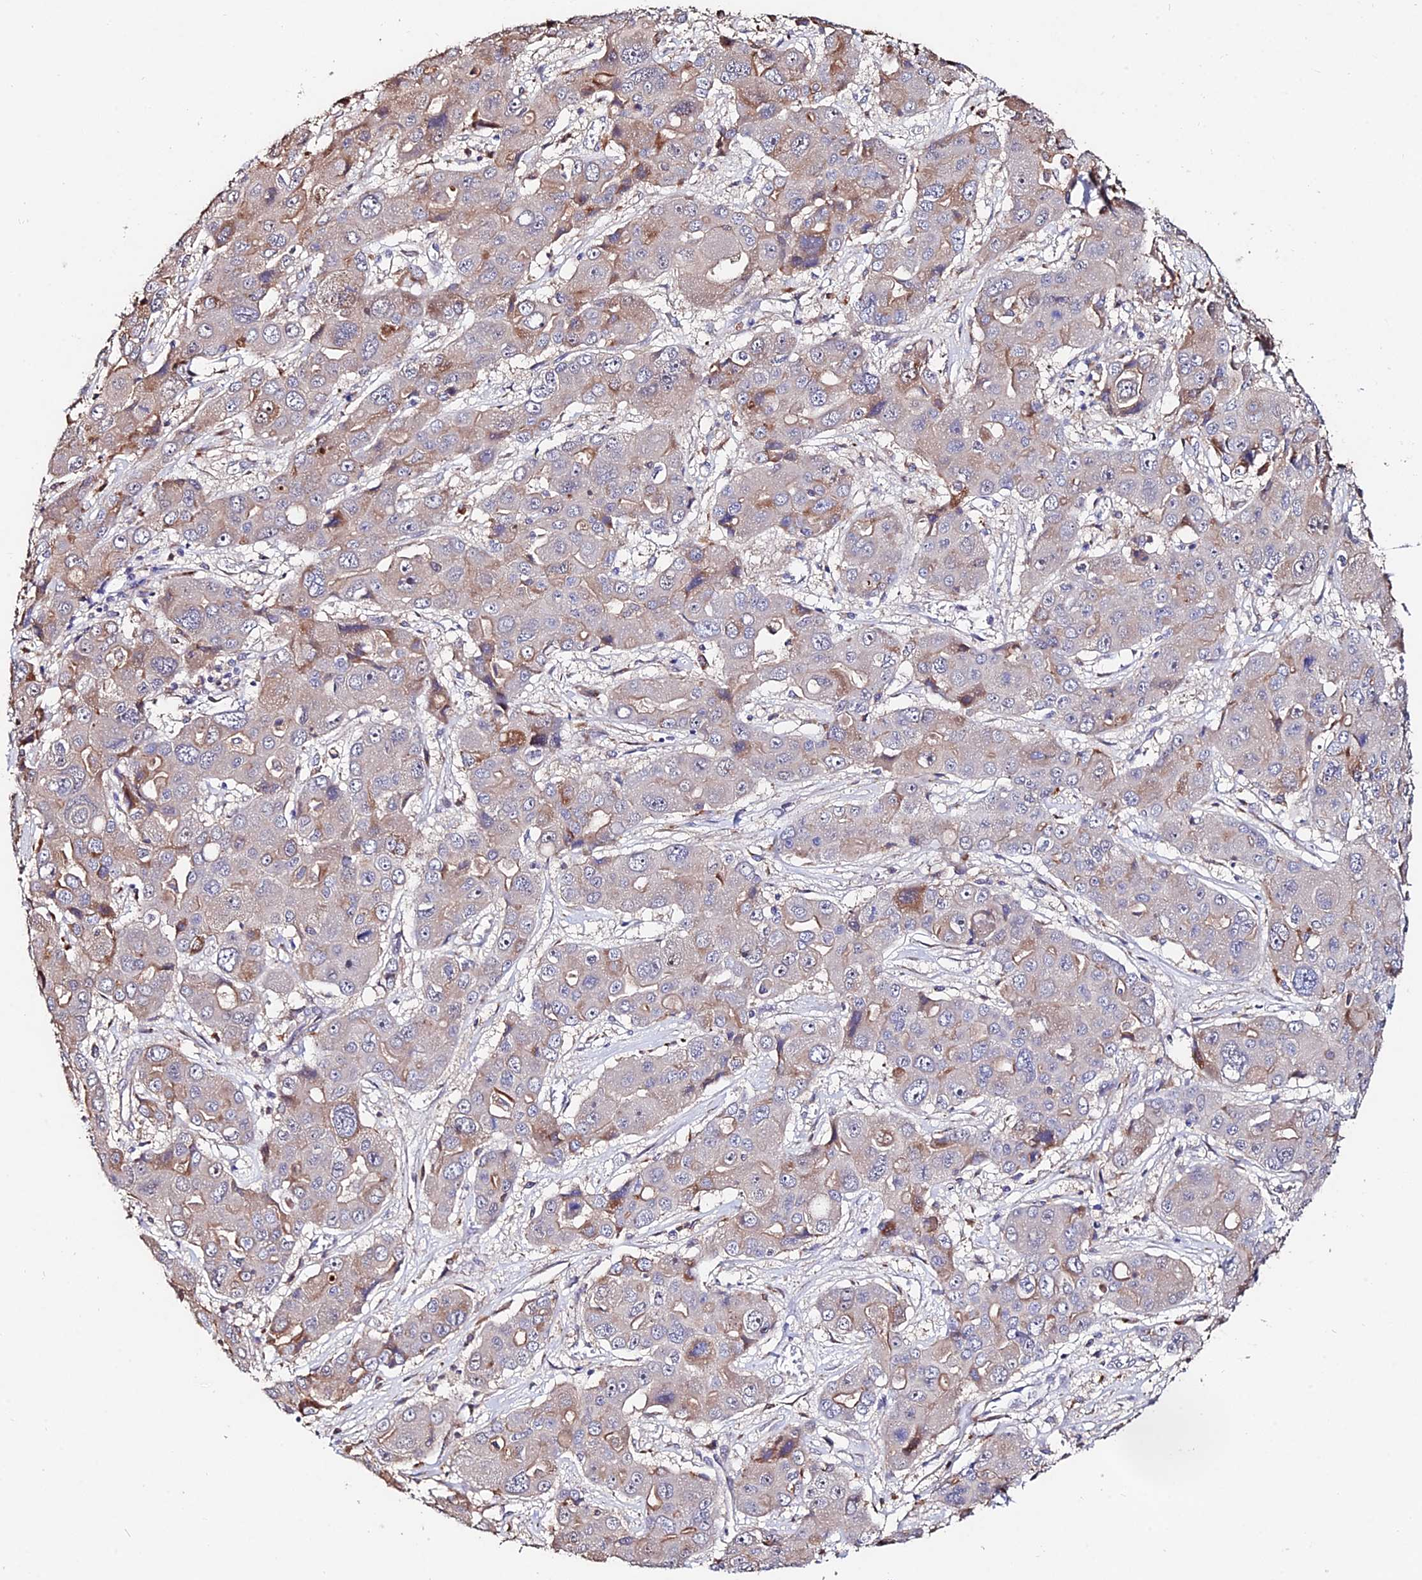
{"staining": {"intensity": "weak", "quantity": "<25%", "location": "cytoplasmic/membranous"}, "tissue": "liver cancer", "cell_type": "Tumor cells", "image_type": "cancer", "snomed": [{"axis": "morphology", "description": "Cholangiocarcinoma"}, {"axis": "topography", "description": "Liver"}], "caption": "Tumor cells show no significant positivity in liver cancer. (DAB (3,3'-diaminobenzidine) immunohistochemistry (IHC) visualized using brightfield microscopy, high magnification).", "gene": "ACTR5", "patient": {"sex": "male", "age": 67}}